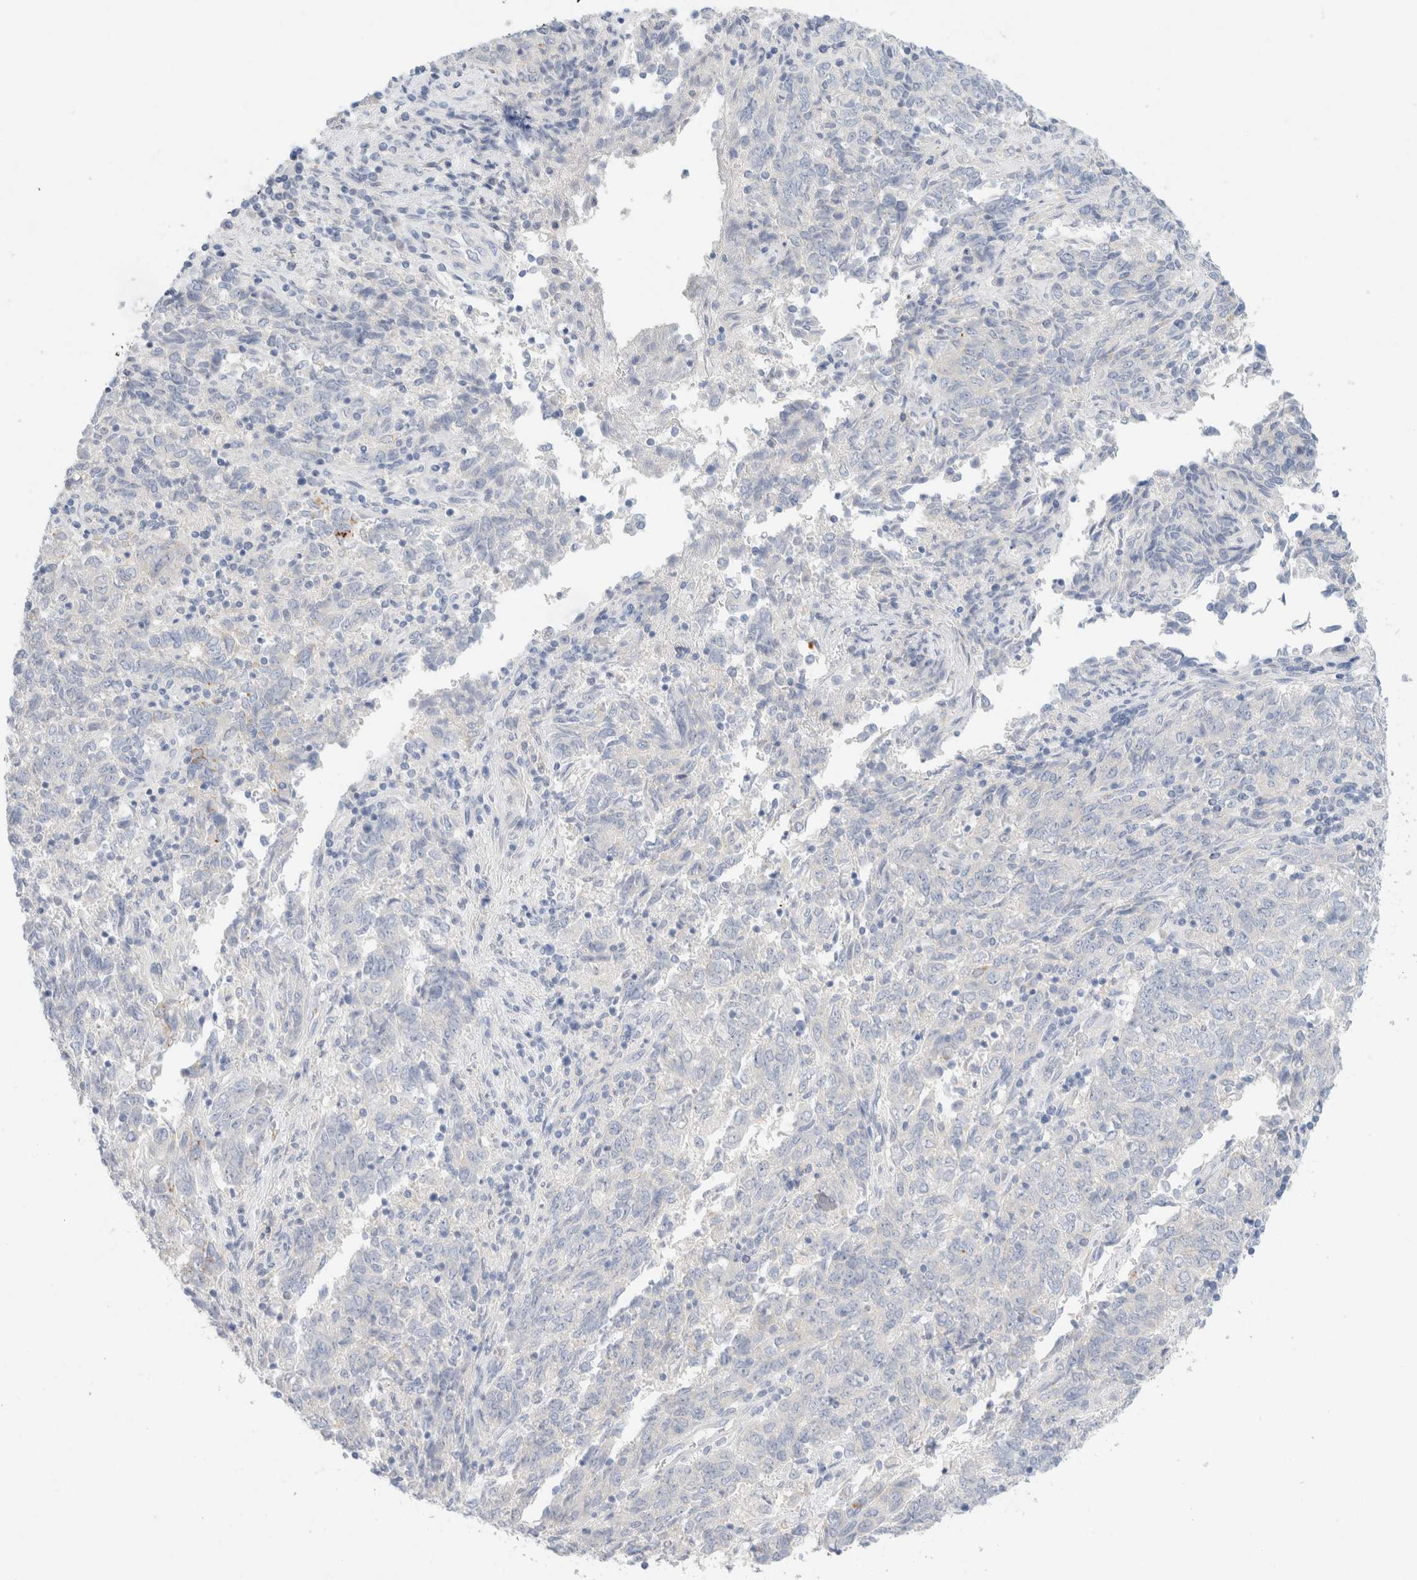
{"staining": {"intensity": "negative", "quantity": "none", "location": "none"}, "tissue": "endometrial cancer", "cell_type": "Tumor cells", "image_type": "cancer", "snomed": [{"axis": "morphology", "description": "Adenocarcinoma, NOS"}, {"axis": "topography", "description": "Endometrium"}], "caption": "An image of endometrial adenocarcinoma stained for a protein displays no brown staining in tumor cells.", "gene": "CPQ", "patient": {"sex": "female", "age": 80}}